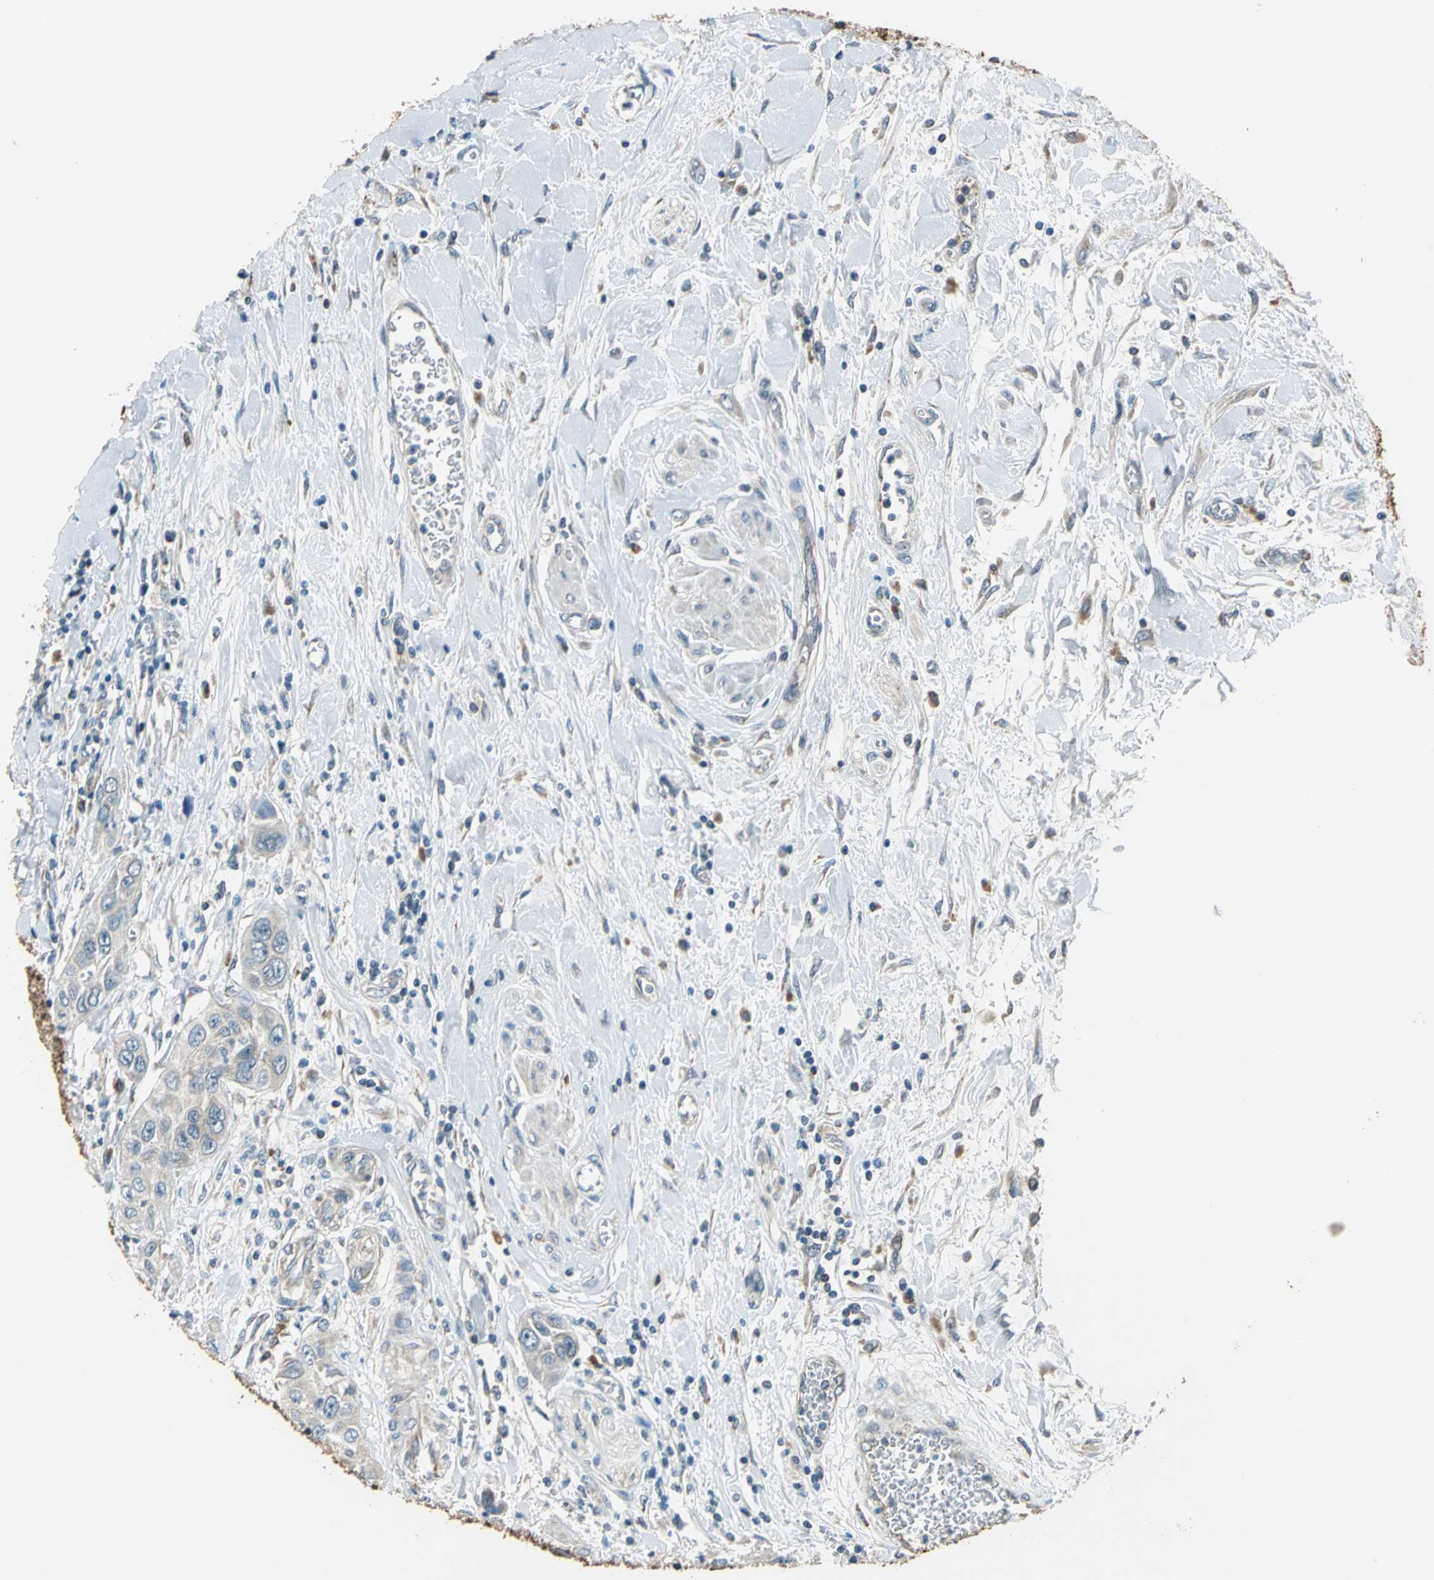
{"staining": {"intensity": "moderate", "quantity": "<25%", "location": "cytoplasmic/membranous"}, "tissue": "pancreatic cancer", "cell_type": "Tumor cells", "image_type": "cancer", "snomed": [{"axis": "morphology", "description": "Adenocarcinoma, NOS"}, {"axis": "topography", "description": "Pancreas"}], "caption": "Pancreatic cancer (adenocarcinoma) tissue demonstrates moderate cytoplasmic/membranous staining in approximately <25% of tumor cells", "gene": "TRAK1", "patient": {"sex": "female", "age": 70}}